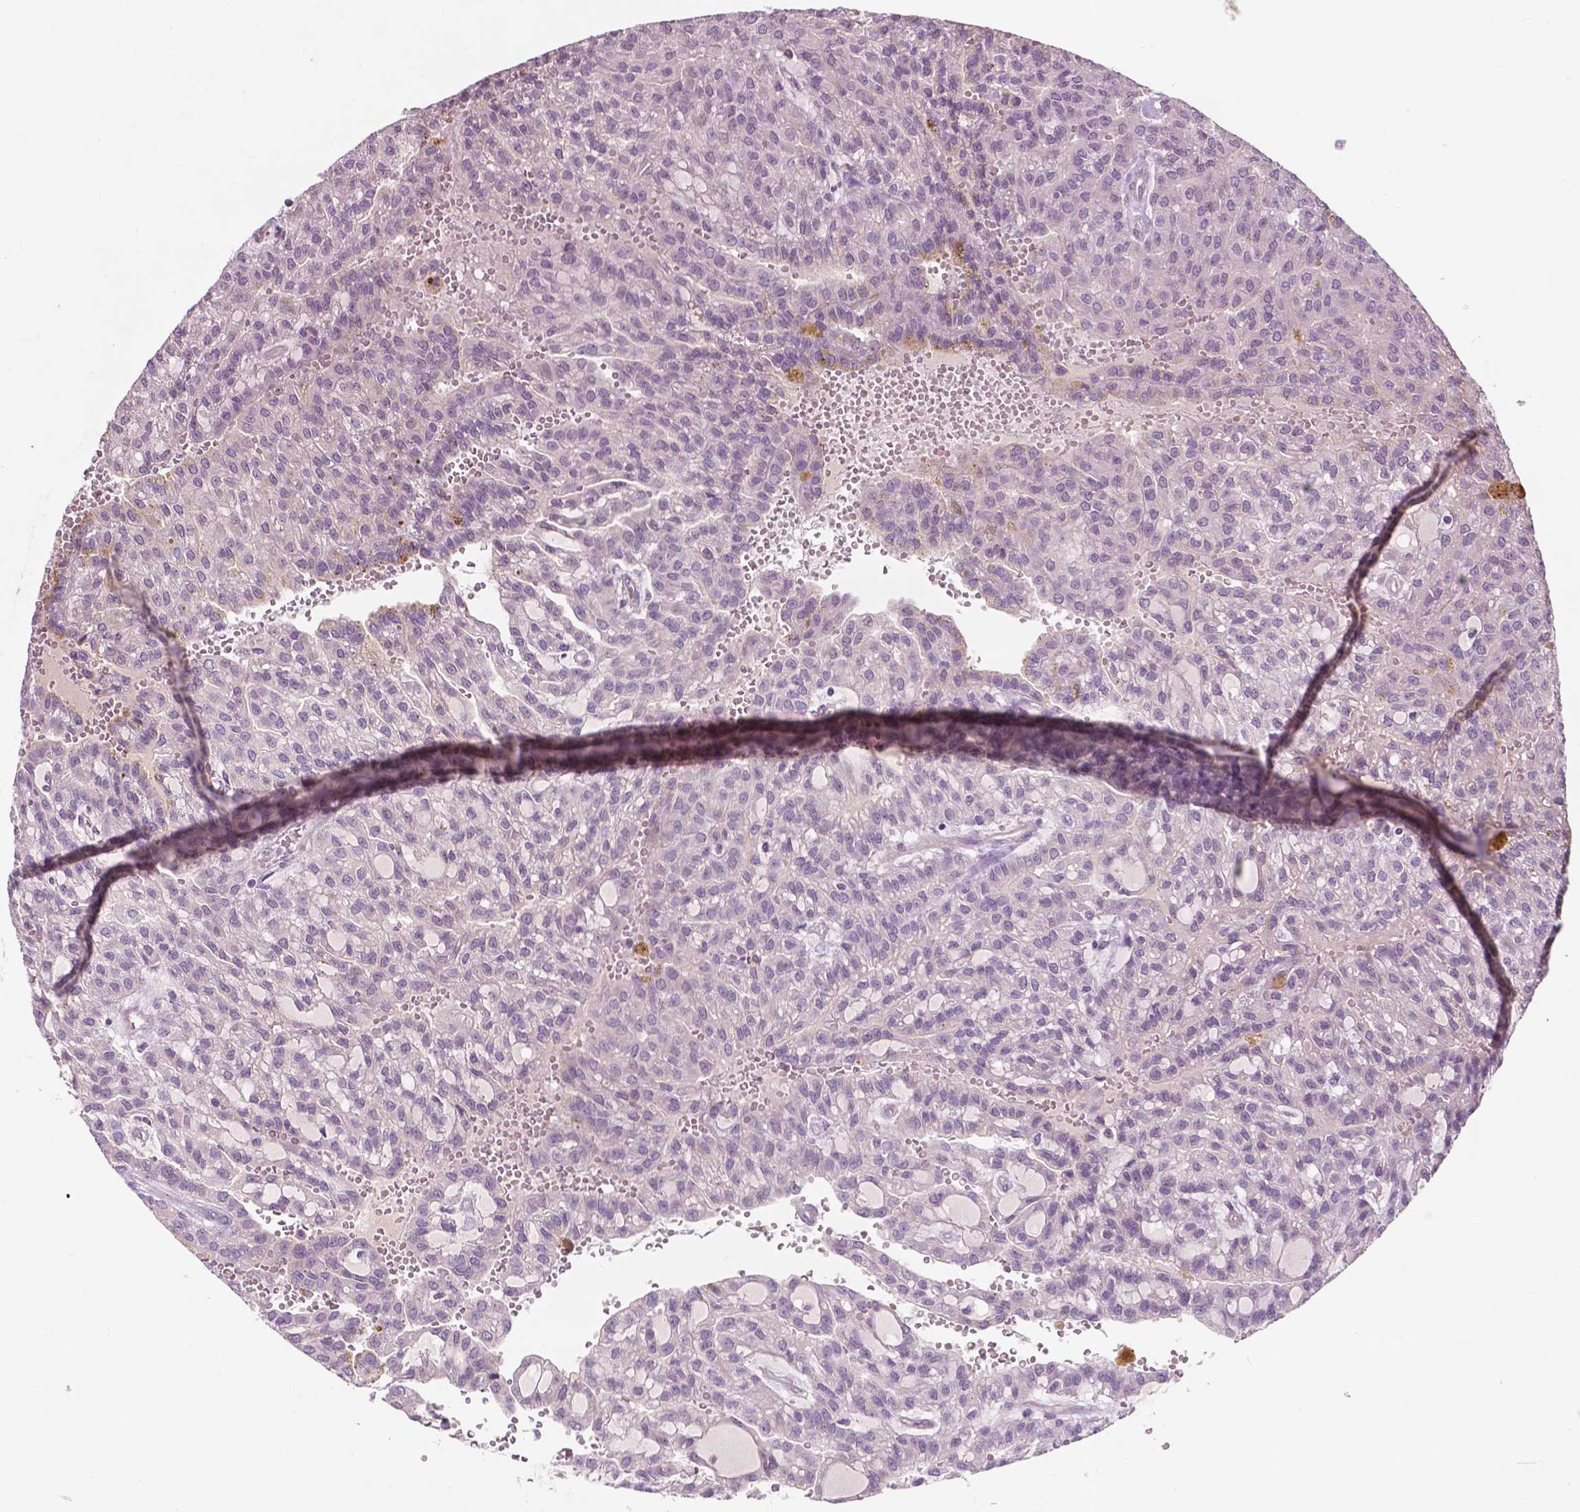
{"staining": {"intensity": "negative", "quantity": "none", "location": "none"}, "tissue": "renal cancer", "cell_type": "Tumor cells", "image_type": "cancer", "snomed": [{"axis": "morphology", "description": "Adenocarcinoma, NOS"}, {"axis": "topography", "description": "Kidney"}], "caption": "DAB immunohistochemical staining of human renal cancer (adenocarcinoma) shows no significant expression in tumor cells.", "gene": "GPR37", "patient": {"sex": "male", "age": 63}}